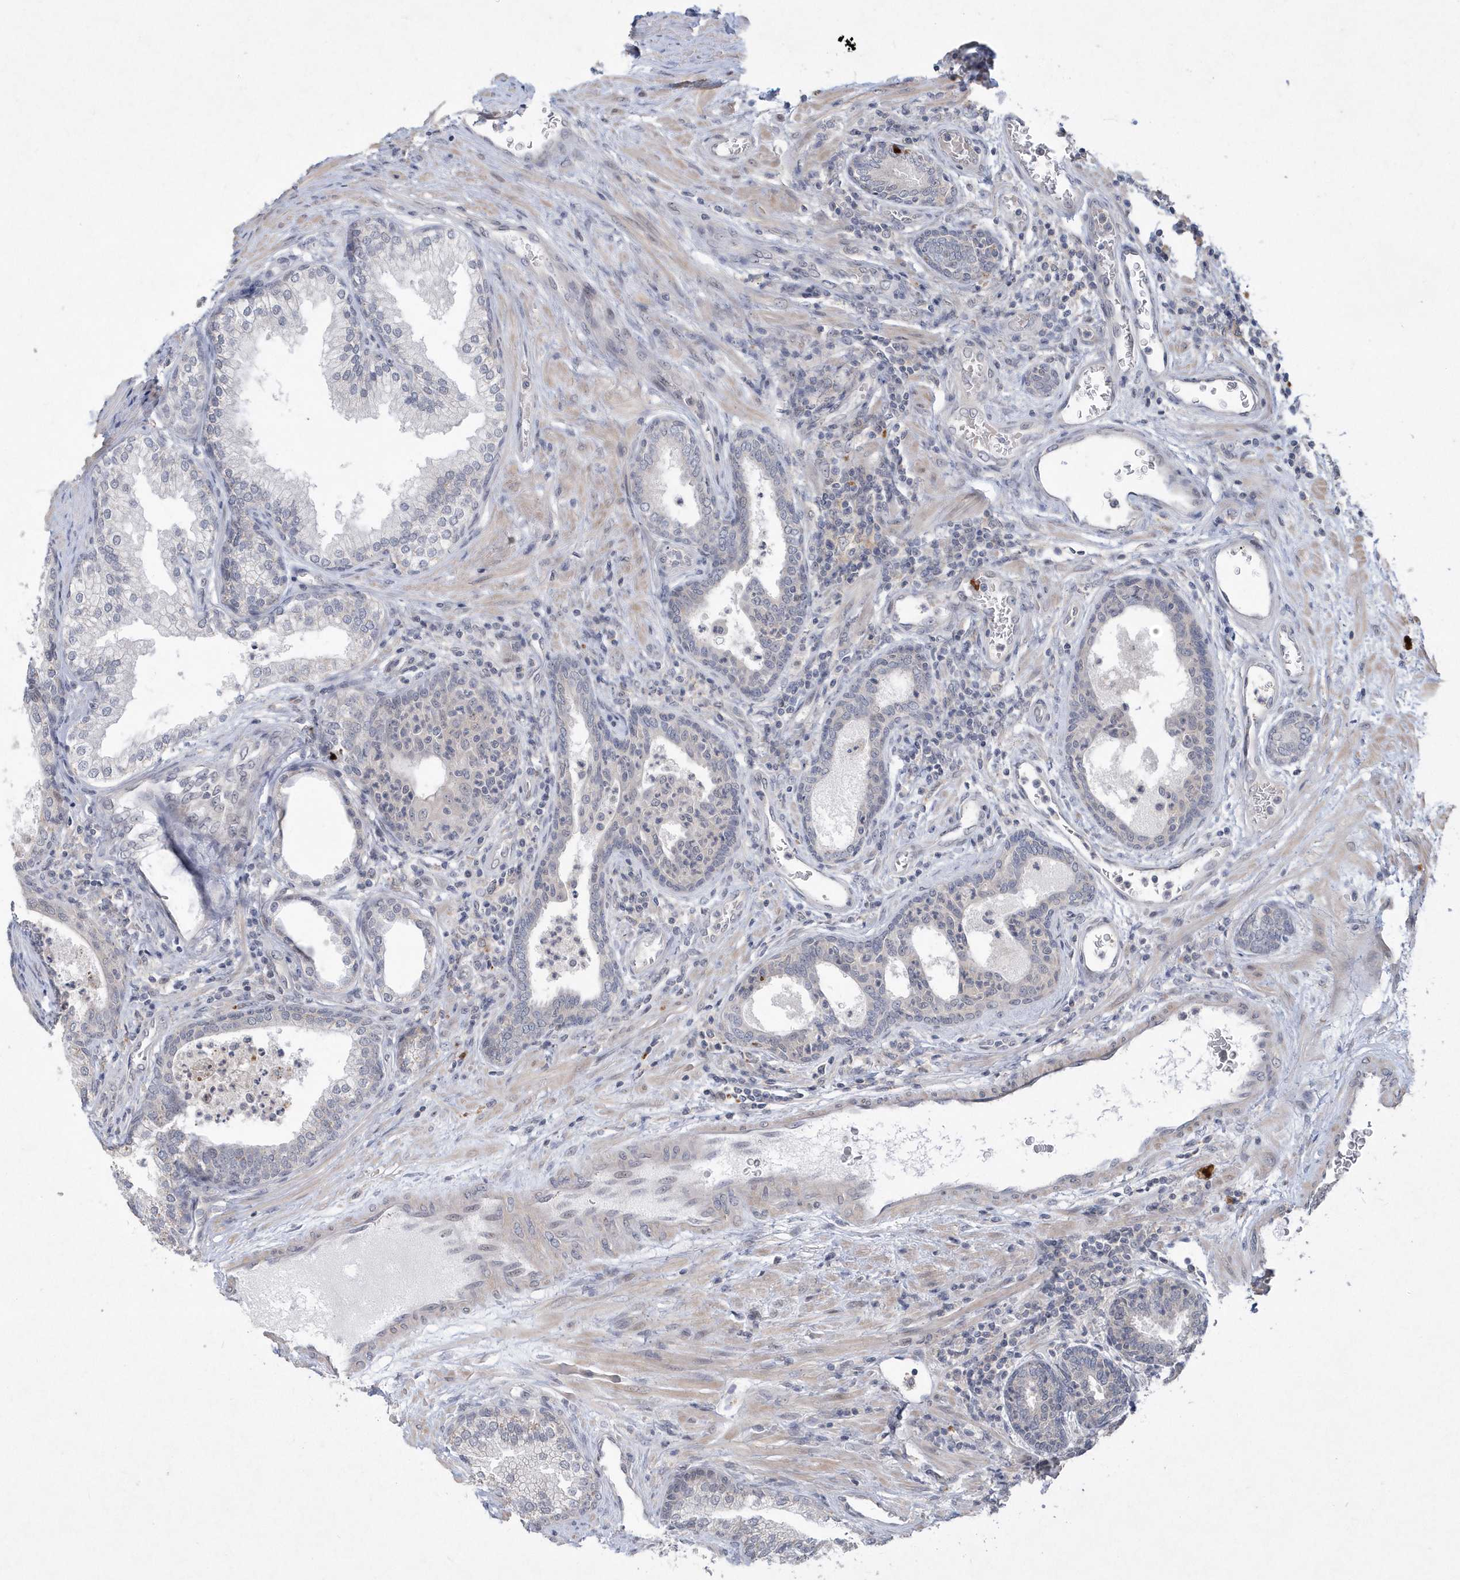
{"staining": {"intensity": "negative", "quantity": "none", "location": "none"}, "tissue": "prostate", "cell_type": "Glandular cells", "image_type": "normal", "snomed": [{"axis": "morphology", "description": "Normal tissue, NOS"}, {"axis": "topography", "description": "Prostate"}], "caption": "IHC histopathology image of unremarkable prostate: human prostate stained with DAB (3,3'-diaminobenzidine) demonstrates no significant protein positivity in glandular cells. (Stains: DAB (3,3'-diaminobenzidine) immunohistochemistry with hematoxylin counter stain, Microscopy: brightfield microscopy at high magnification).", "gene": "TSPEAR", "patient": {"sex": "male", "age": 76}}